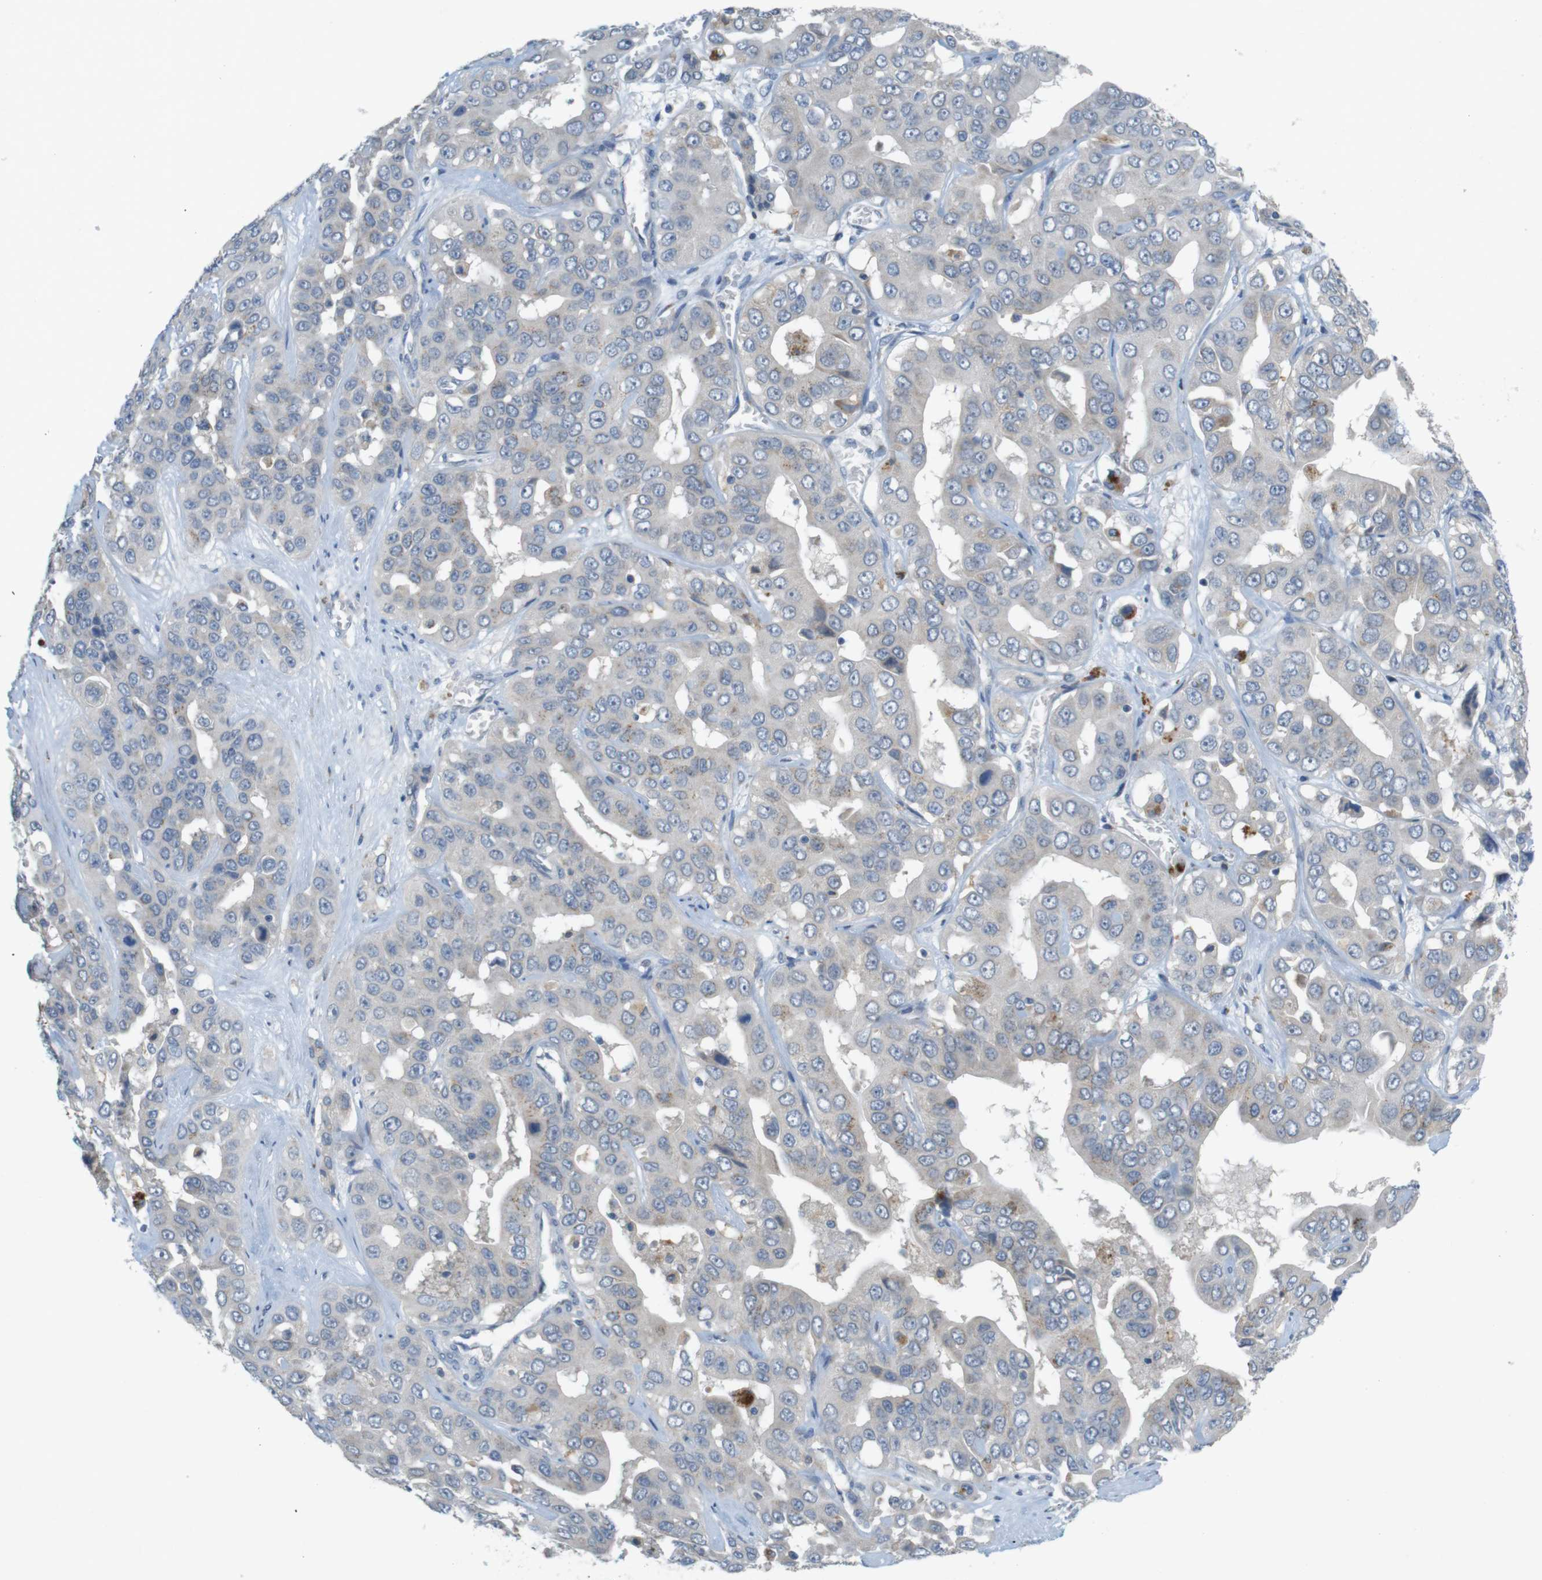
{"staining": {"intensity": "negative", "quantity": "none", "location": "none"}, "tissue": "liver cancer", "cell_type": "Tumor cells", "image_type": "cancer", "snomed": [{"axis": "morphology", "description": "Cholangiocarcinoma"}, {"axis": "topography", "description": "Liver"}], "caption": "Human liver cancer stained for a protein using immunohistochemistry (IHC) displays no positivity in tumor cells.", "gene": "YIPF3", "patient": {"sex": "female", "age": 52}}